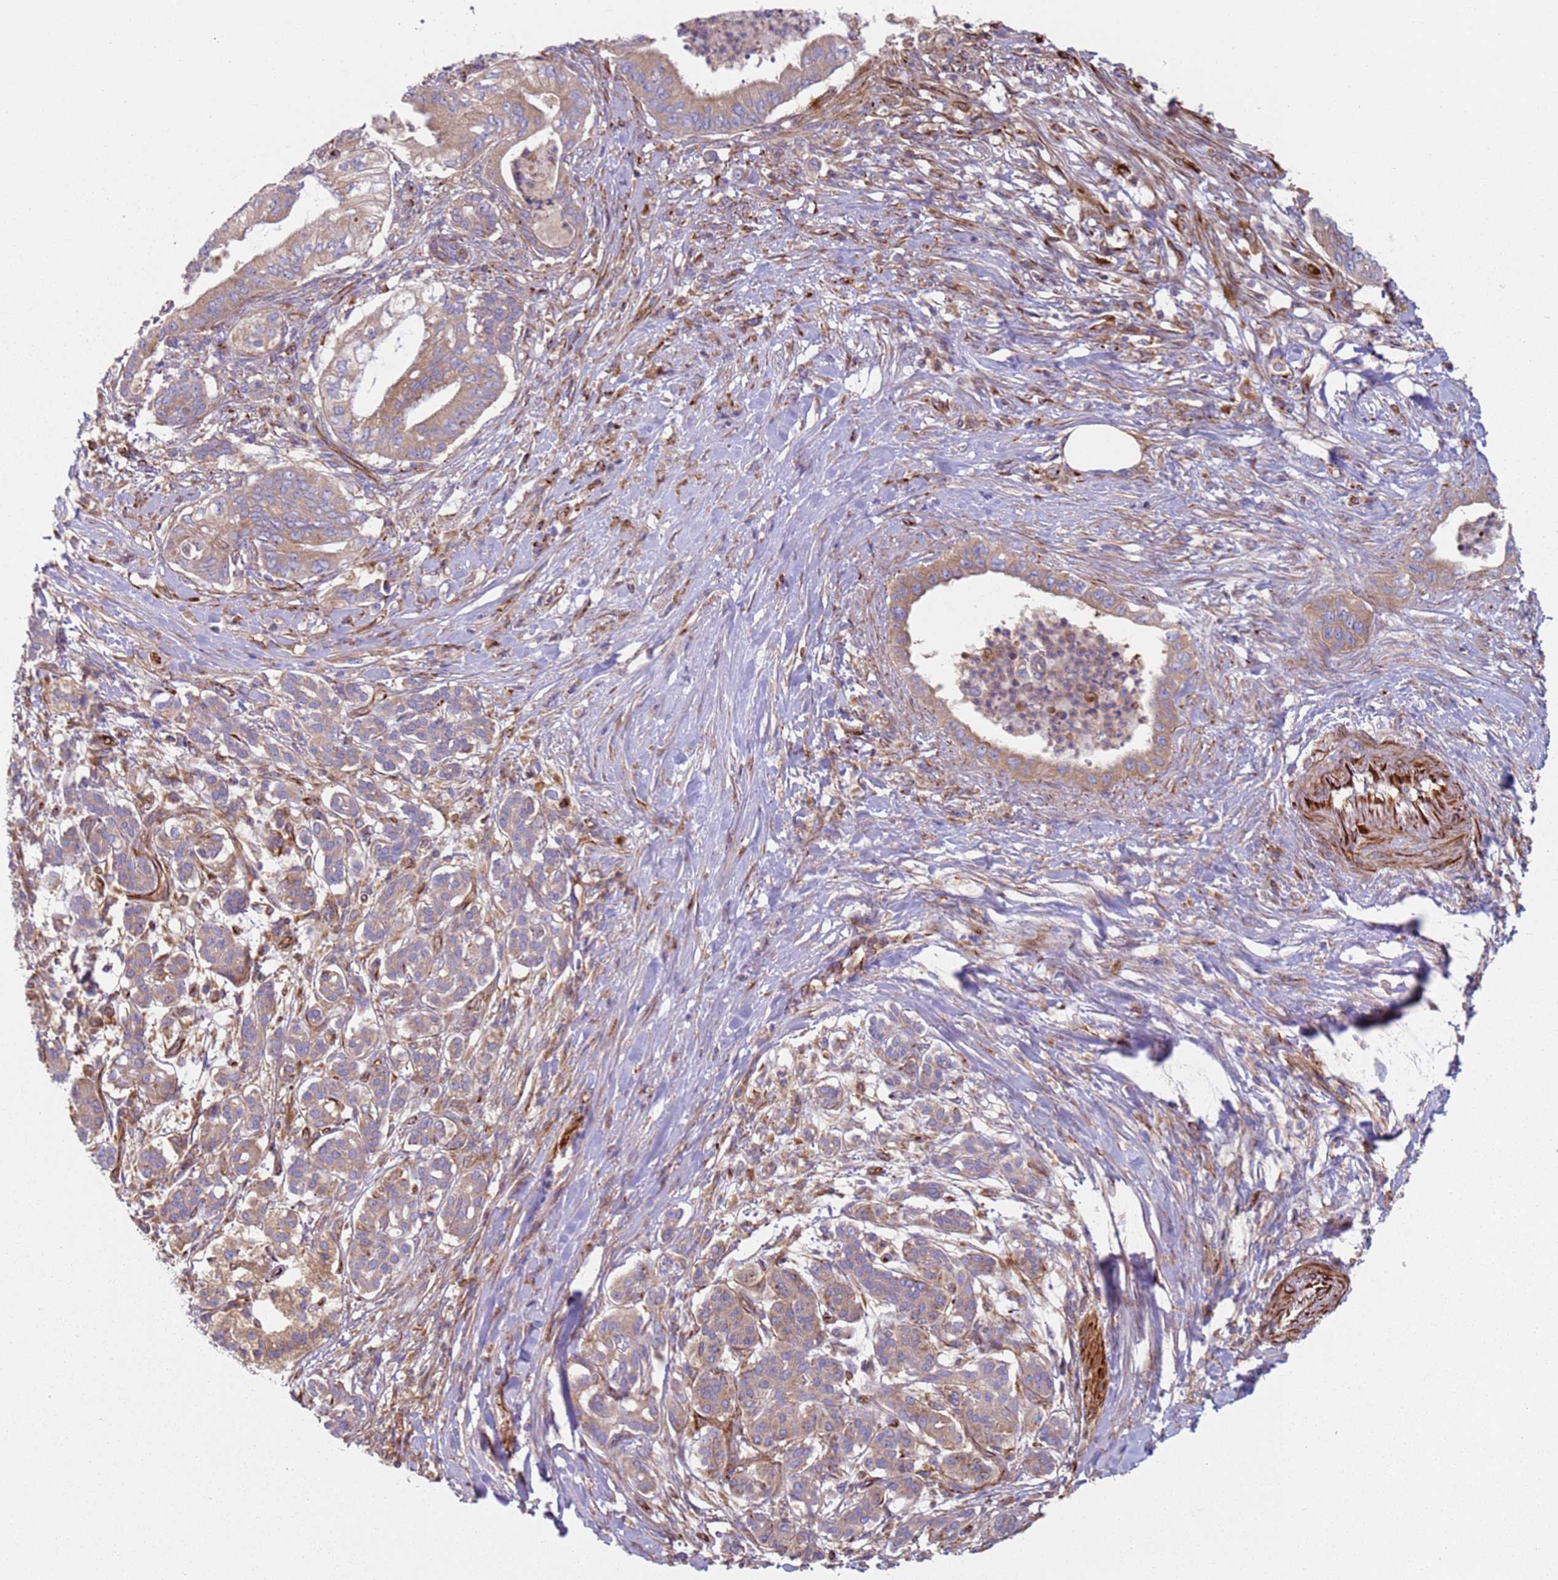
{"staining": {"intensity": "moderate", "quantity": ">75%", "location": "cytoplasmic/membranous"}, "tissue": "pancreatic cancer", "cell_type": "Tumor cells", "image_type": "cancer", "snomed": [{"axis": "morphology", "description": "Adenocarcinoma, NOS"}, {"axis": "topography", "description": "Pancreas"}], "caption": "The histopathology image exhibits immunohistochemical staining of adenocarcinoma (pancreatic). There is moderate cytoplasmic/membranous positivity is seen in about >75% of tumor cells. (IHC, brightfield microscopy, high magnification).", "gene": "SNAPIN", "patient": {"sex": "male", "age": 58}}